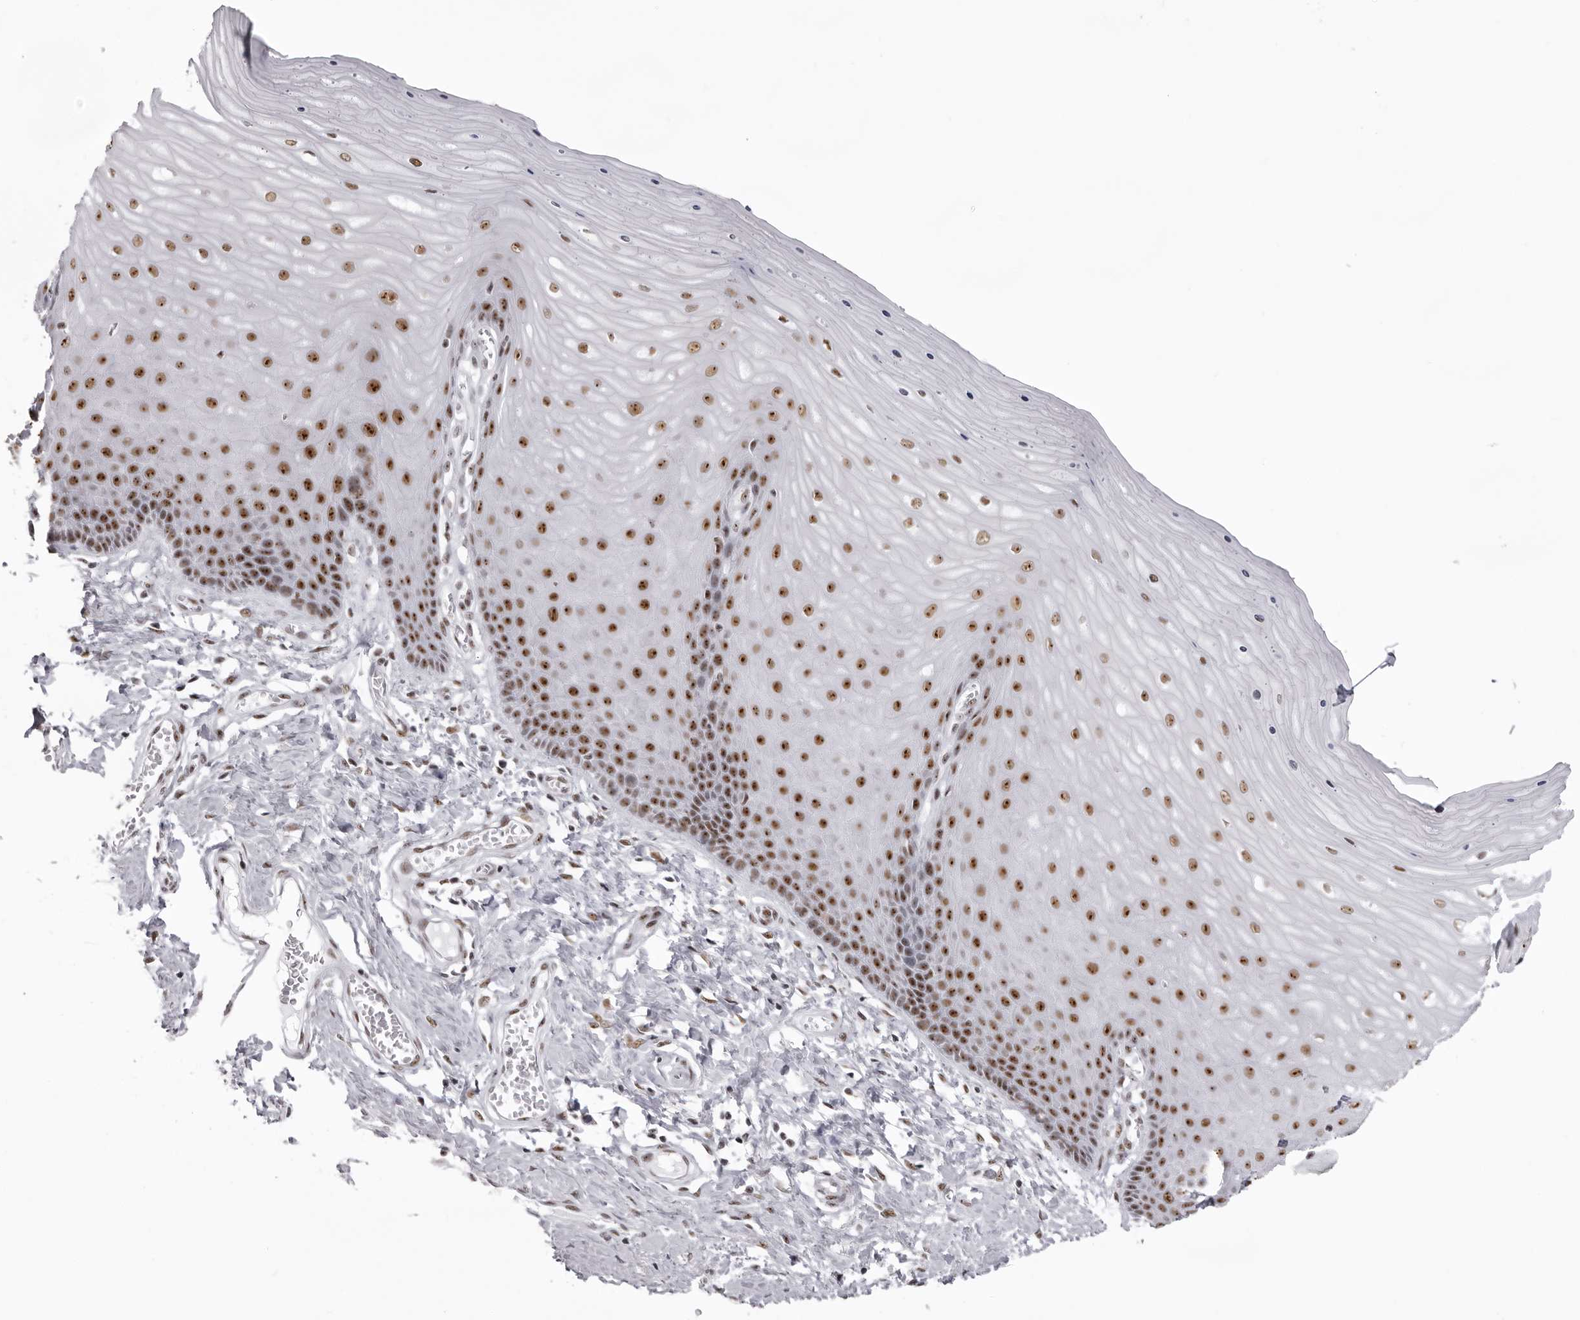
{"staining": {"intensity": "strong", "quantity": ">75%", "location": "nuclear"}, "tissue": "cervix", "cell_type": "Glandular cells", "image_type": "normal", "snomed": [{"axis": "morphology", "description": "Normal tissue, NOS"}, {"axis": "topography", "description": "Cervix"}], "caption": "IHC histopathology image of benign human cervix stained for a protein (brown), which displays high levels of strong nuclear expression in approximately >75% of glandular cells.", "gene": "DHX9", "patient": {"sex": "female", "age": 55}}